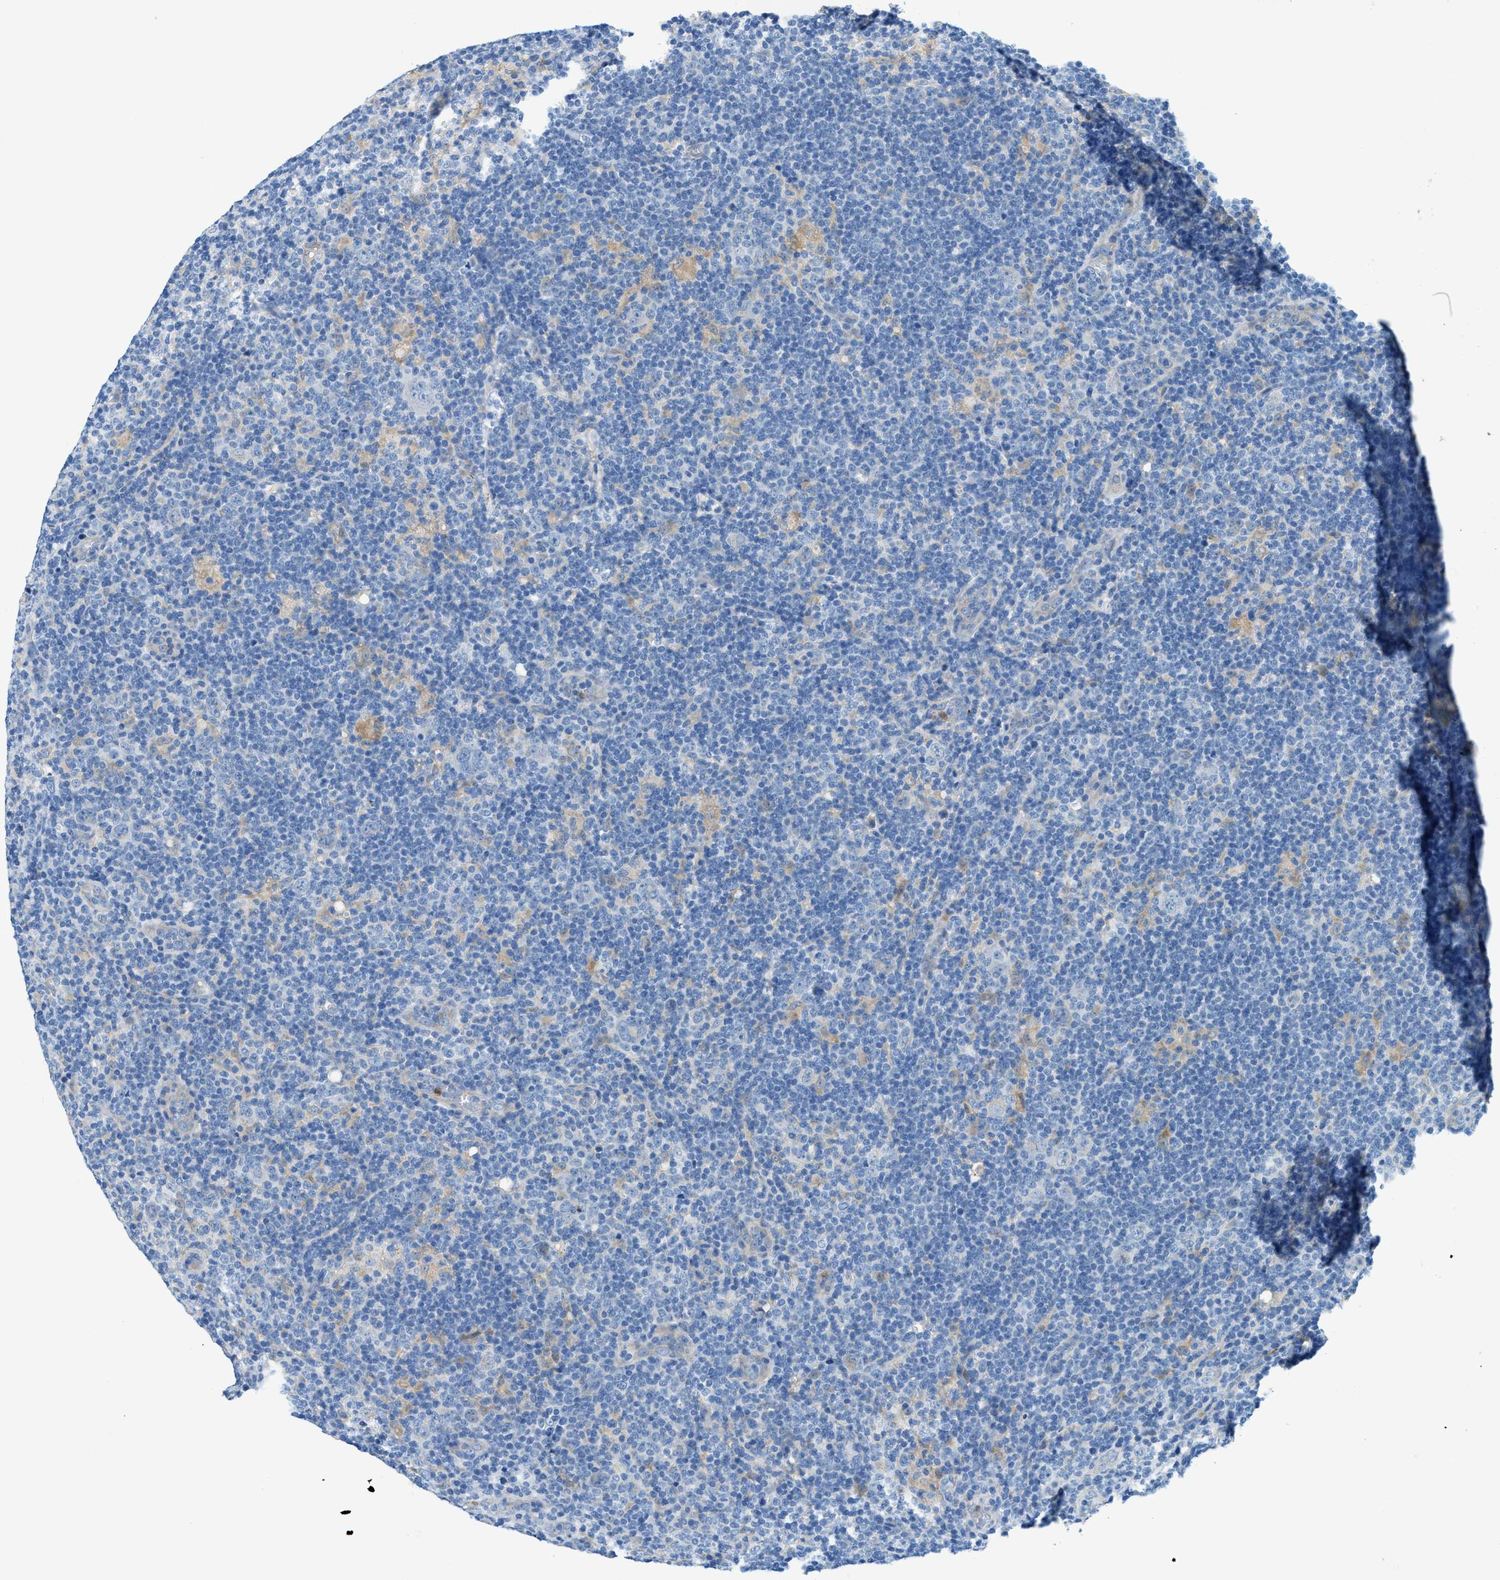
{"staining": {"intensity": "negative", "quantity": "none", "location": "none"}, "tissue": "lymphoma", "cell_type": "Tumor cells", "image_type": "cancer", "snomed": [{"axis": "morphology", "description": "Hodgkin's disease, NOS"}, {"axis": "topography", "description": "Lymph node"}], "caption": "Immunohistochemical staining of lymphoma exhibits no significant staining in tumor cells.", "gene": "ZDHHC13", "patient": {"sex": "female", "age": 57}}